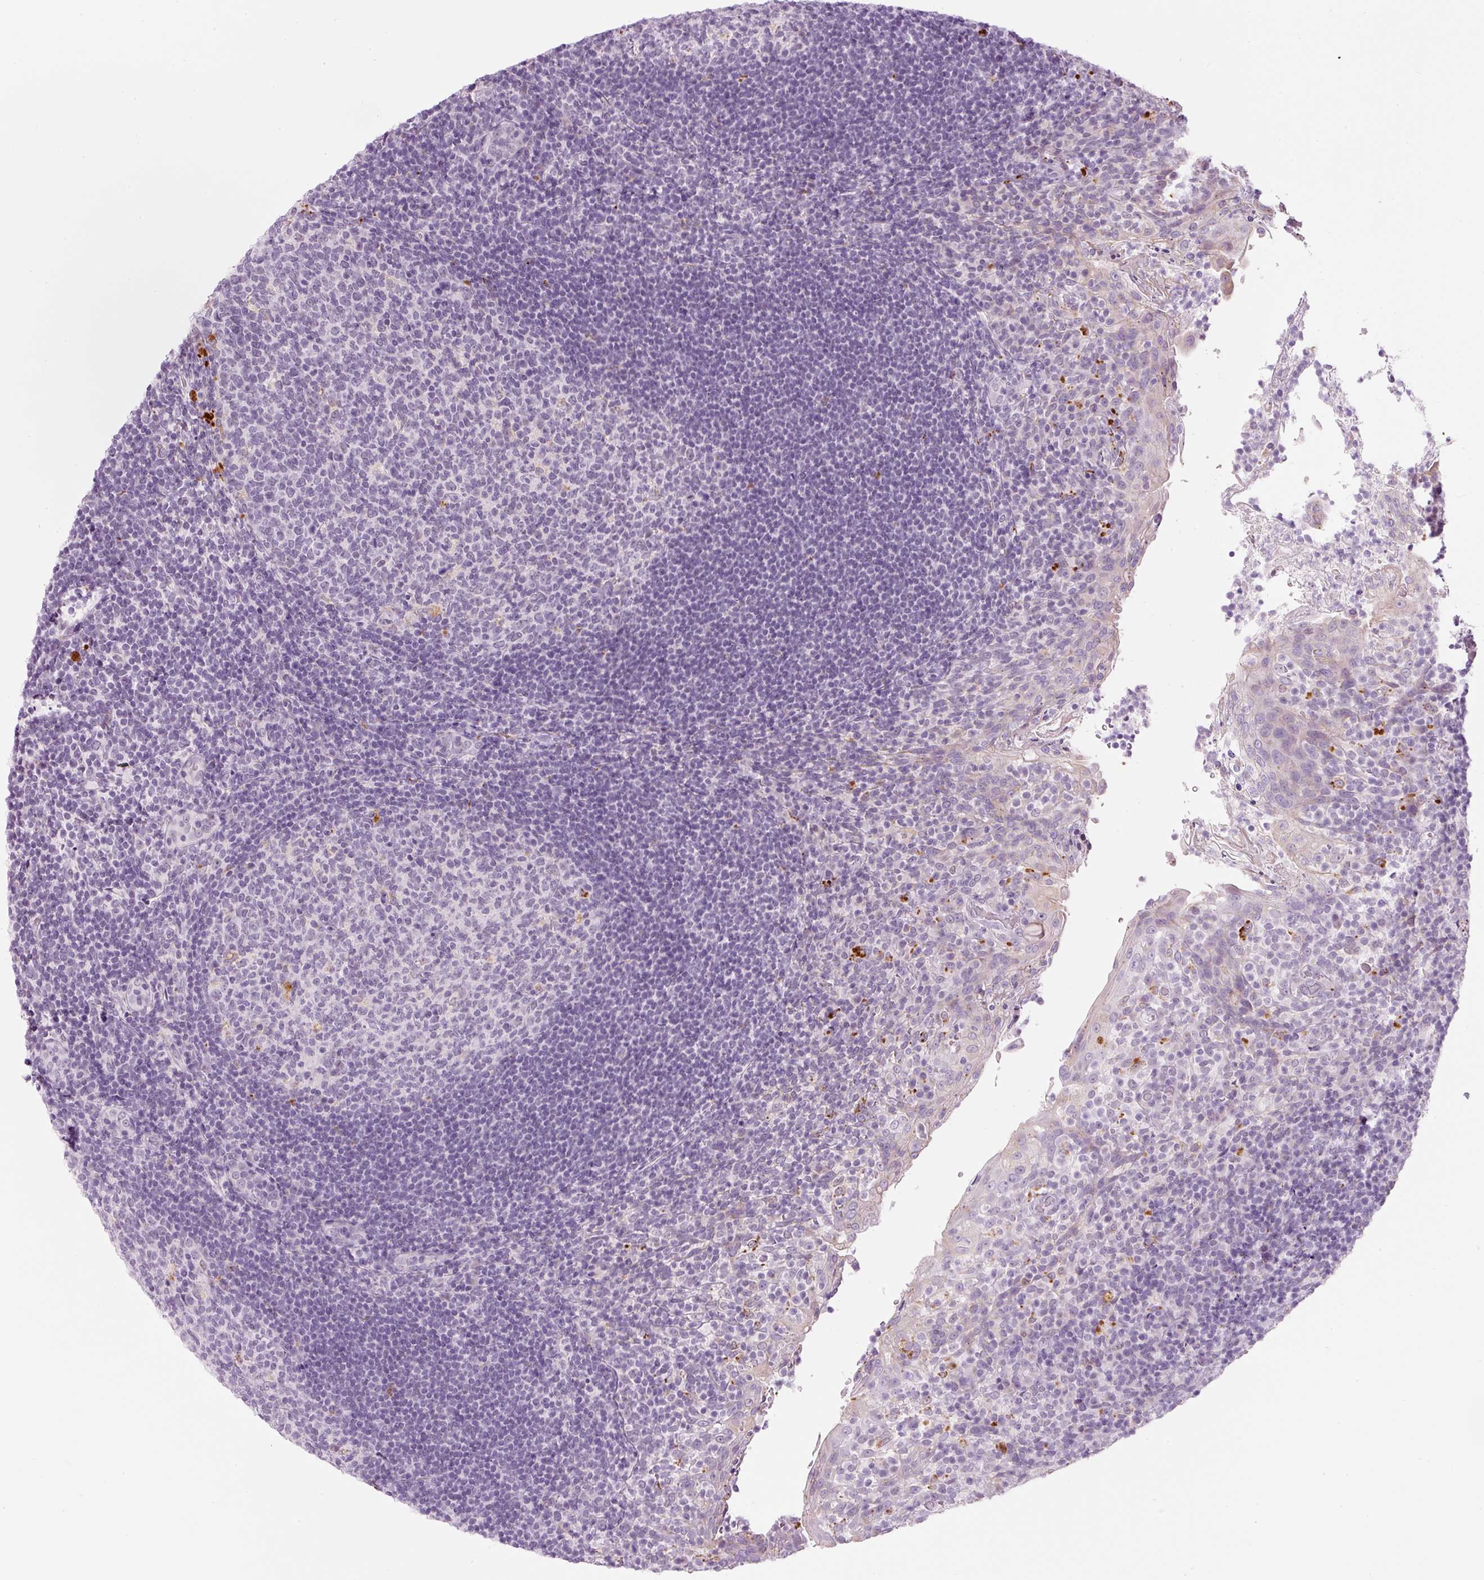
{"staining": {"intensity": "negative", "quantity": "none", "location": "none"}, "tissue": "tonsil", "cell_type": "Germinal center cells", "image_type": "normal", "snomed": [{"axis": "morphology", "description": "Normal tissue, NOS"}, {"axis": "topography", "description": "Tonsil"}], "caption": "This is an IHC image of unremarkable tonsil. There is no positivity in germinal center cells.", "gene": "ZNF639", "patient": {"sex": "female", "age": 10}}